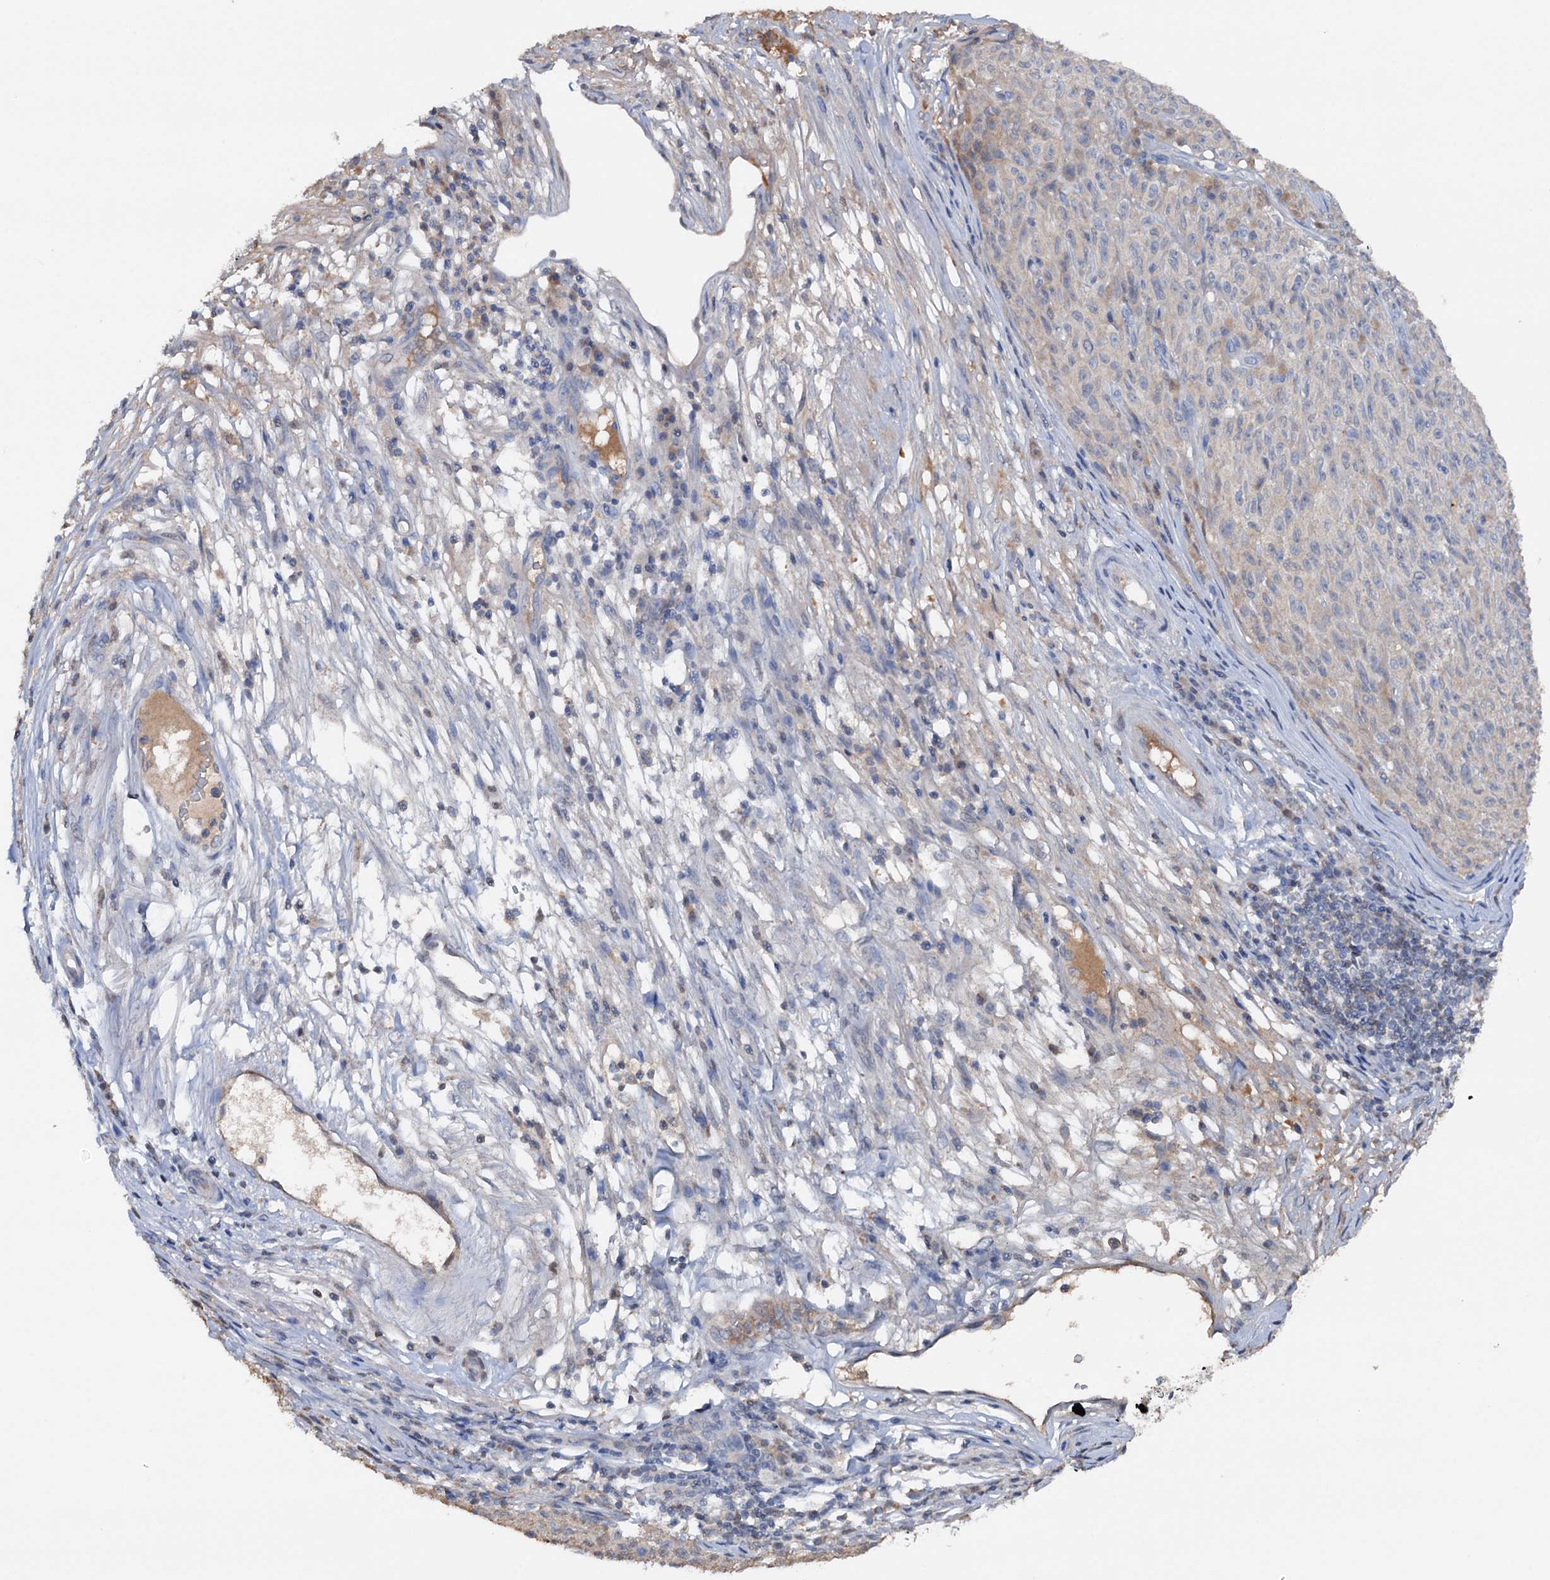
{"staining": {"intensity": "negative", "quantity": "none", "location": "none"}, "tissue": "melanoma", "cell_type": "Tumor cells", "image_type": "cancer", "snomed": [{"axis": "morphology", "description": "Malignant melanoma, NOS"}, {"axis": "topography", "description": "Skin"}], "caption": "An image of human malignant melanoma is negative for staining in tumor cells.", "gene": "ARL13A", "patient": {"sex": "female", "age": 82}}